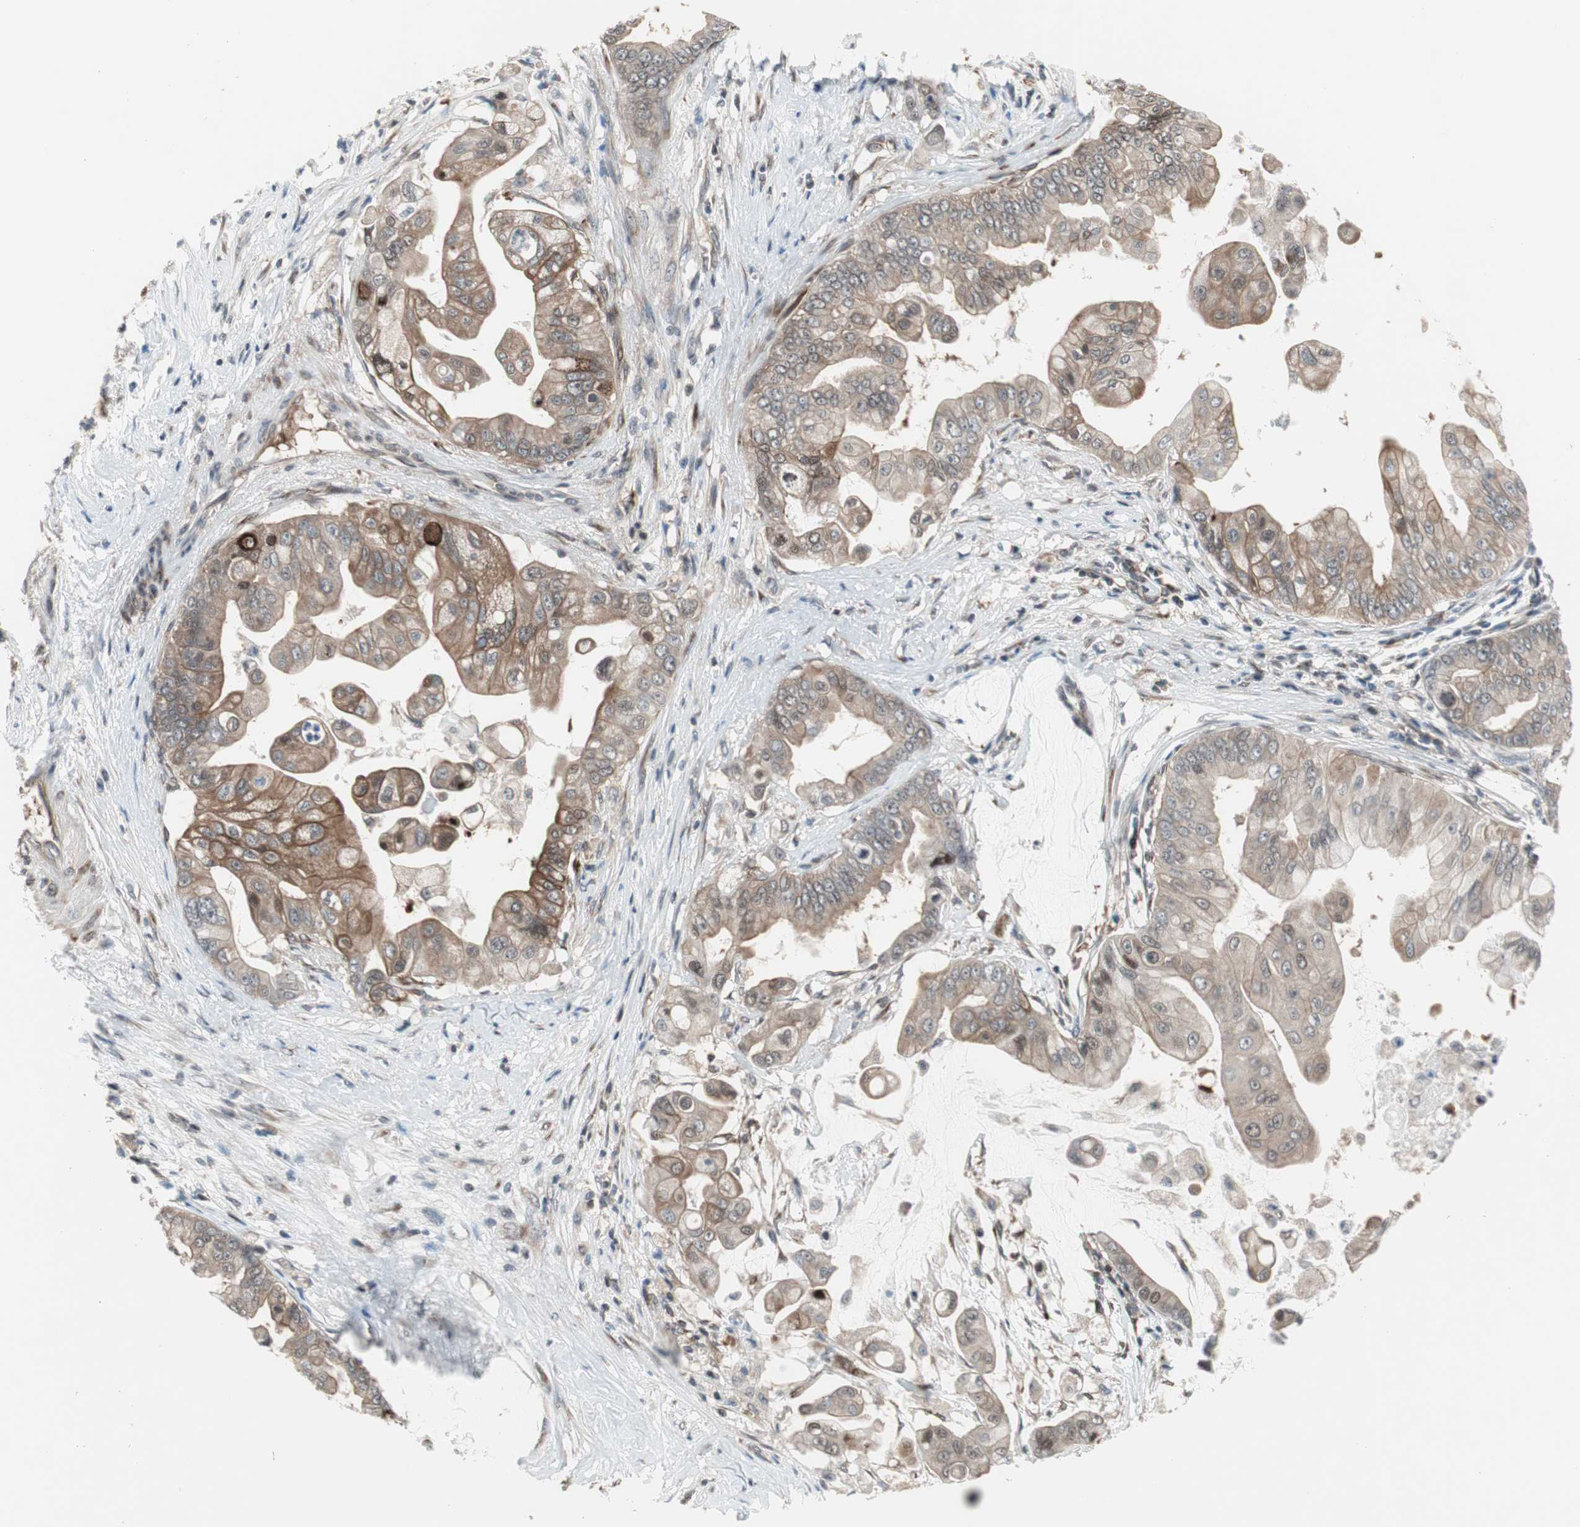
{"staining": {"intensity": "moderate", "quantity": "25%-75%", "location": "cytoplasmic/membranous"}, "tissue": "pancreatic cancer", "cell_type": "Tumor cells", "image_type": "cancer", "snomed": [{"axis": "morphology", "description": "Adenocarcinoma, NOS"}, {"axis": "topography", "description": "Pancreas"}], "caption": "Adenocarcinoma (pancreatic) stained with immunohistochemistry displays moderate cytoplasmic/membranous positivity in approximately 25%-75% of tumor cells. The staining was performed using DAB (3,3'-diaminobenzidine), with brown indicating positive protein expression. Nuclei are stained blue with hematoxylin.", "gene": "ZNF512B", "patient": {"sex": "female", "age": 75}}